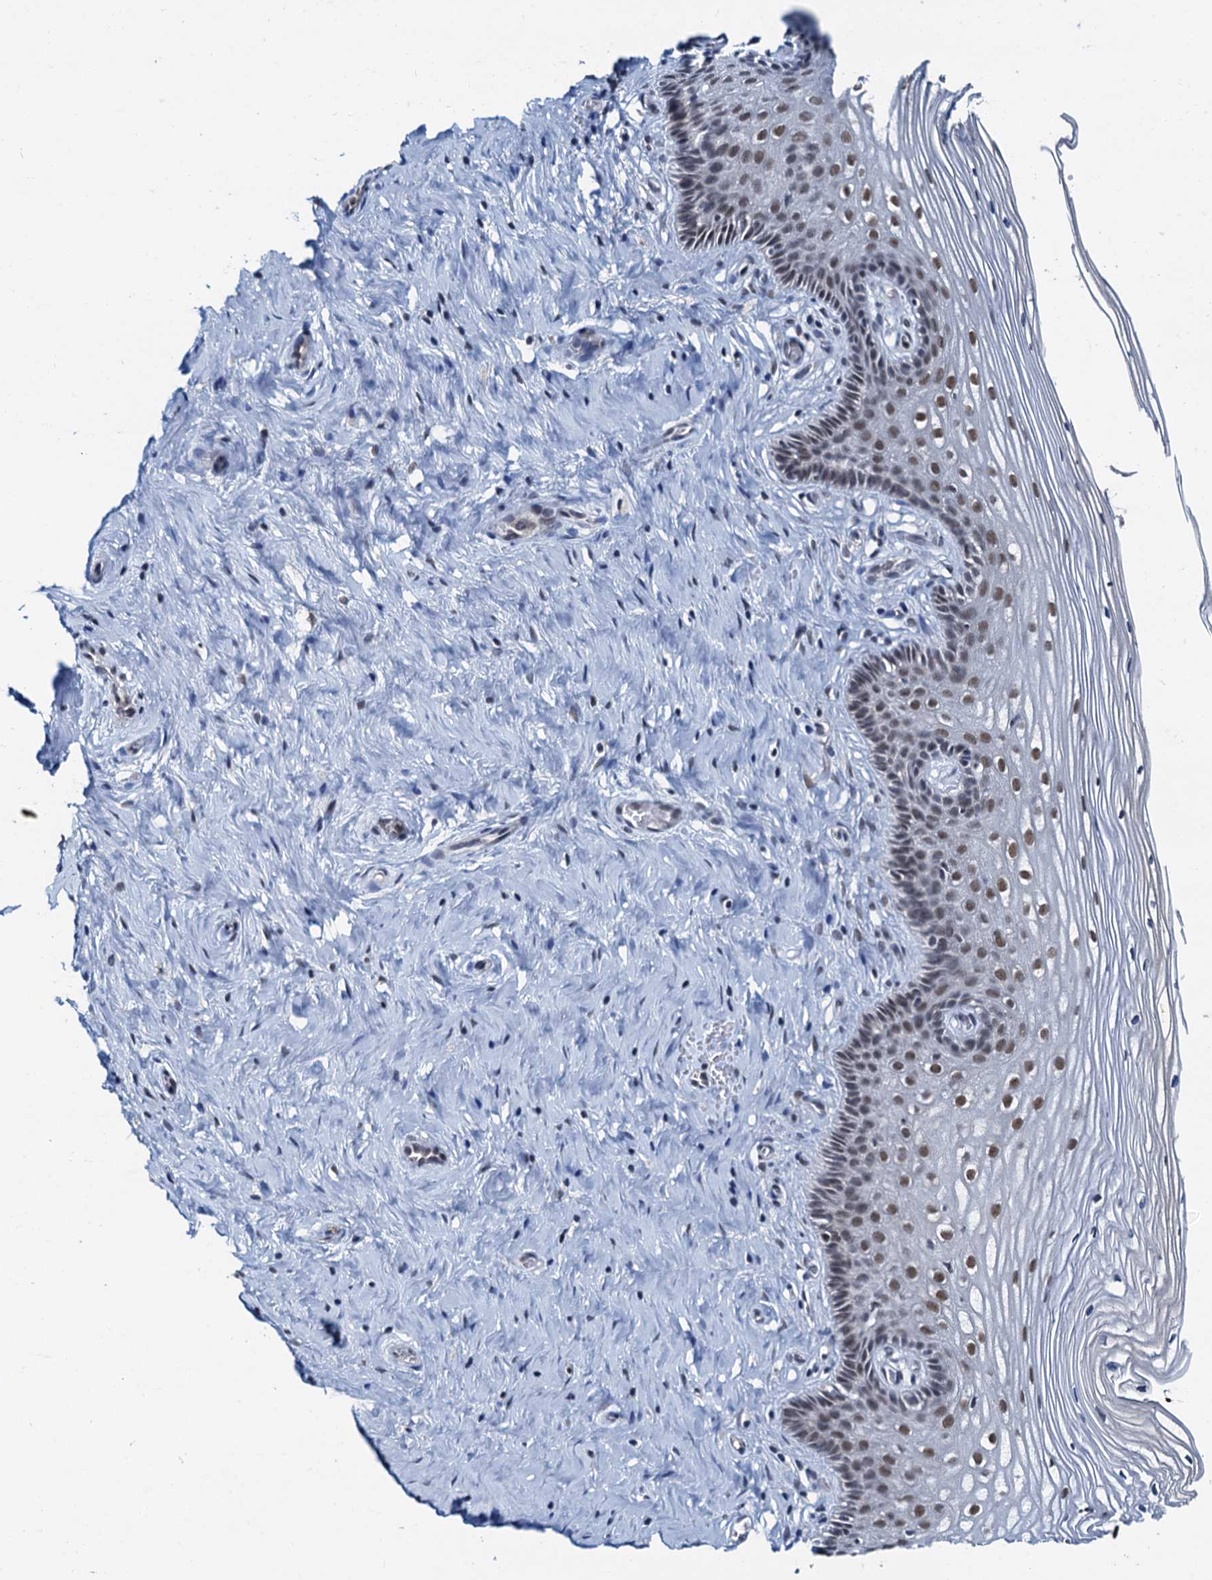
{"staining": {"intensity": "weak", "quantity": ">75%", "location": "nuclear"}, "tissue": "cervix", "cell_type": "Glandular cells", "image_type": "normal", "snomed": [{"axis": "morphology", "description": "Normal tissue, NOS"}, {"axis": "topography", "description": "Cervix"}], "caption": "A brown stain labels weak nuclear expression of a protein in glandular cells of normal human cervix.", "gene": "SNRPD1", "patient": {"sex": "female", "age": 33}}